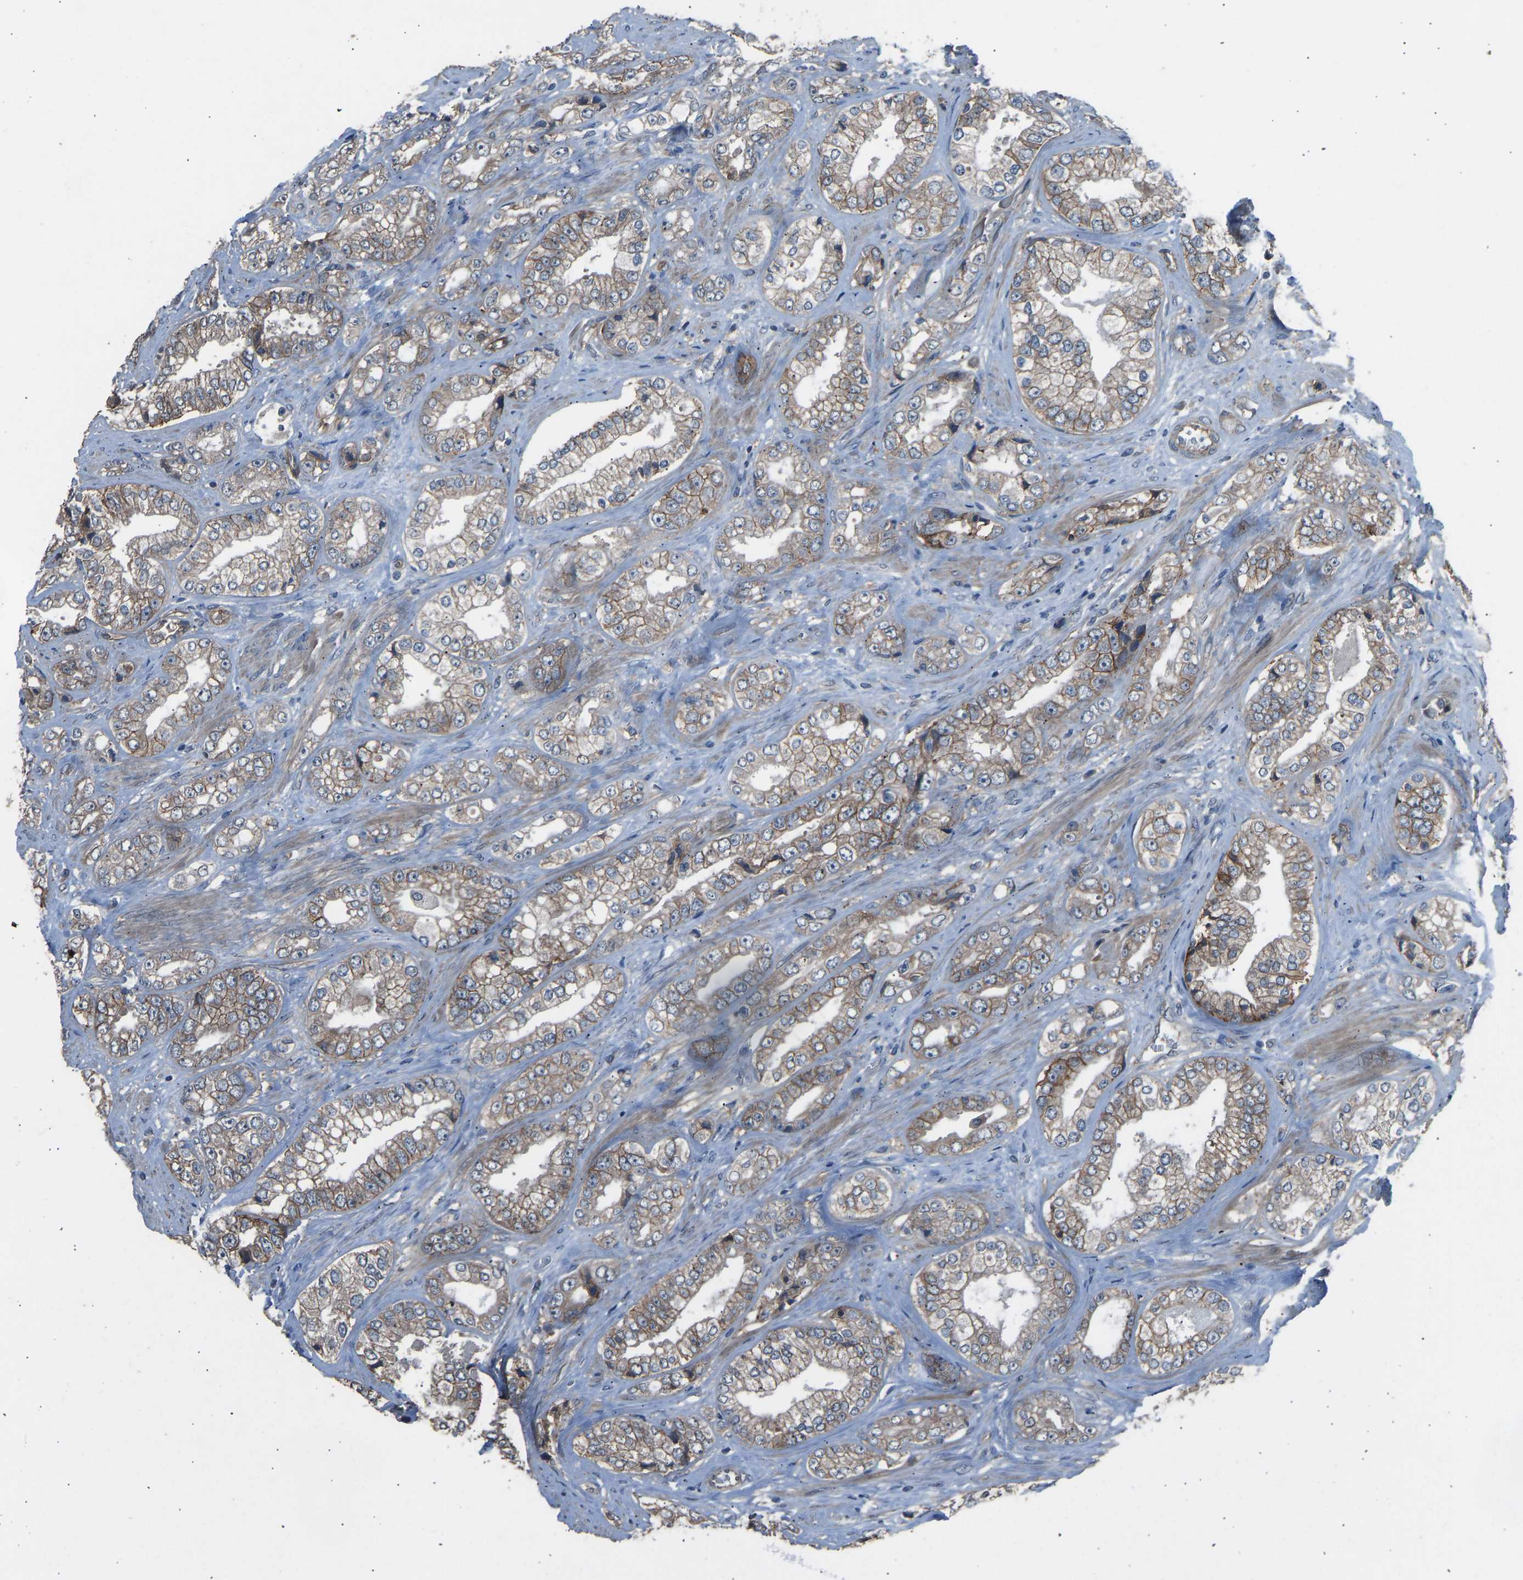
{"staining": {"intensity": "weak", "quantity": ">75%", "location": "cytoplasmic/membranous"}, "tissue": "prostate cancer", "cell_type": "Tumor cells", "image_type": "cancer", "snomed": [{"axis": "morphology", "description": "Adenocarcinoma, High grade"}, {"axis": "topography", "description": "Prostate"}], "caption": "Protein positivity by immunohistochemistry (IHC) exhibits weak cytoplasmic/membranous staining in about >75% of tumor cells in prostate cancer.", "gene": "SLC43A1", "patient": {"sex": "male", "age": 61}}